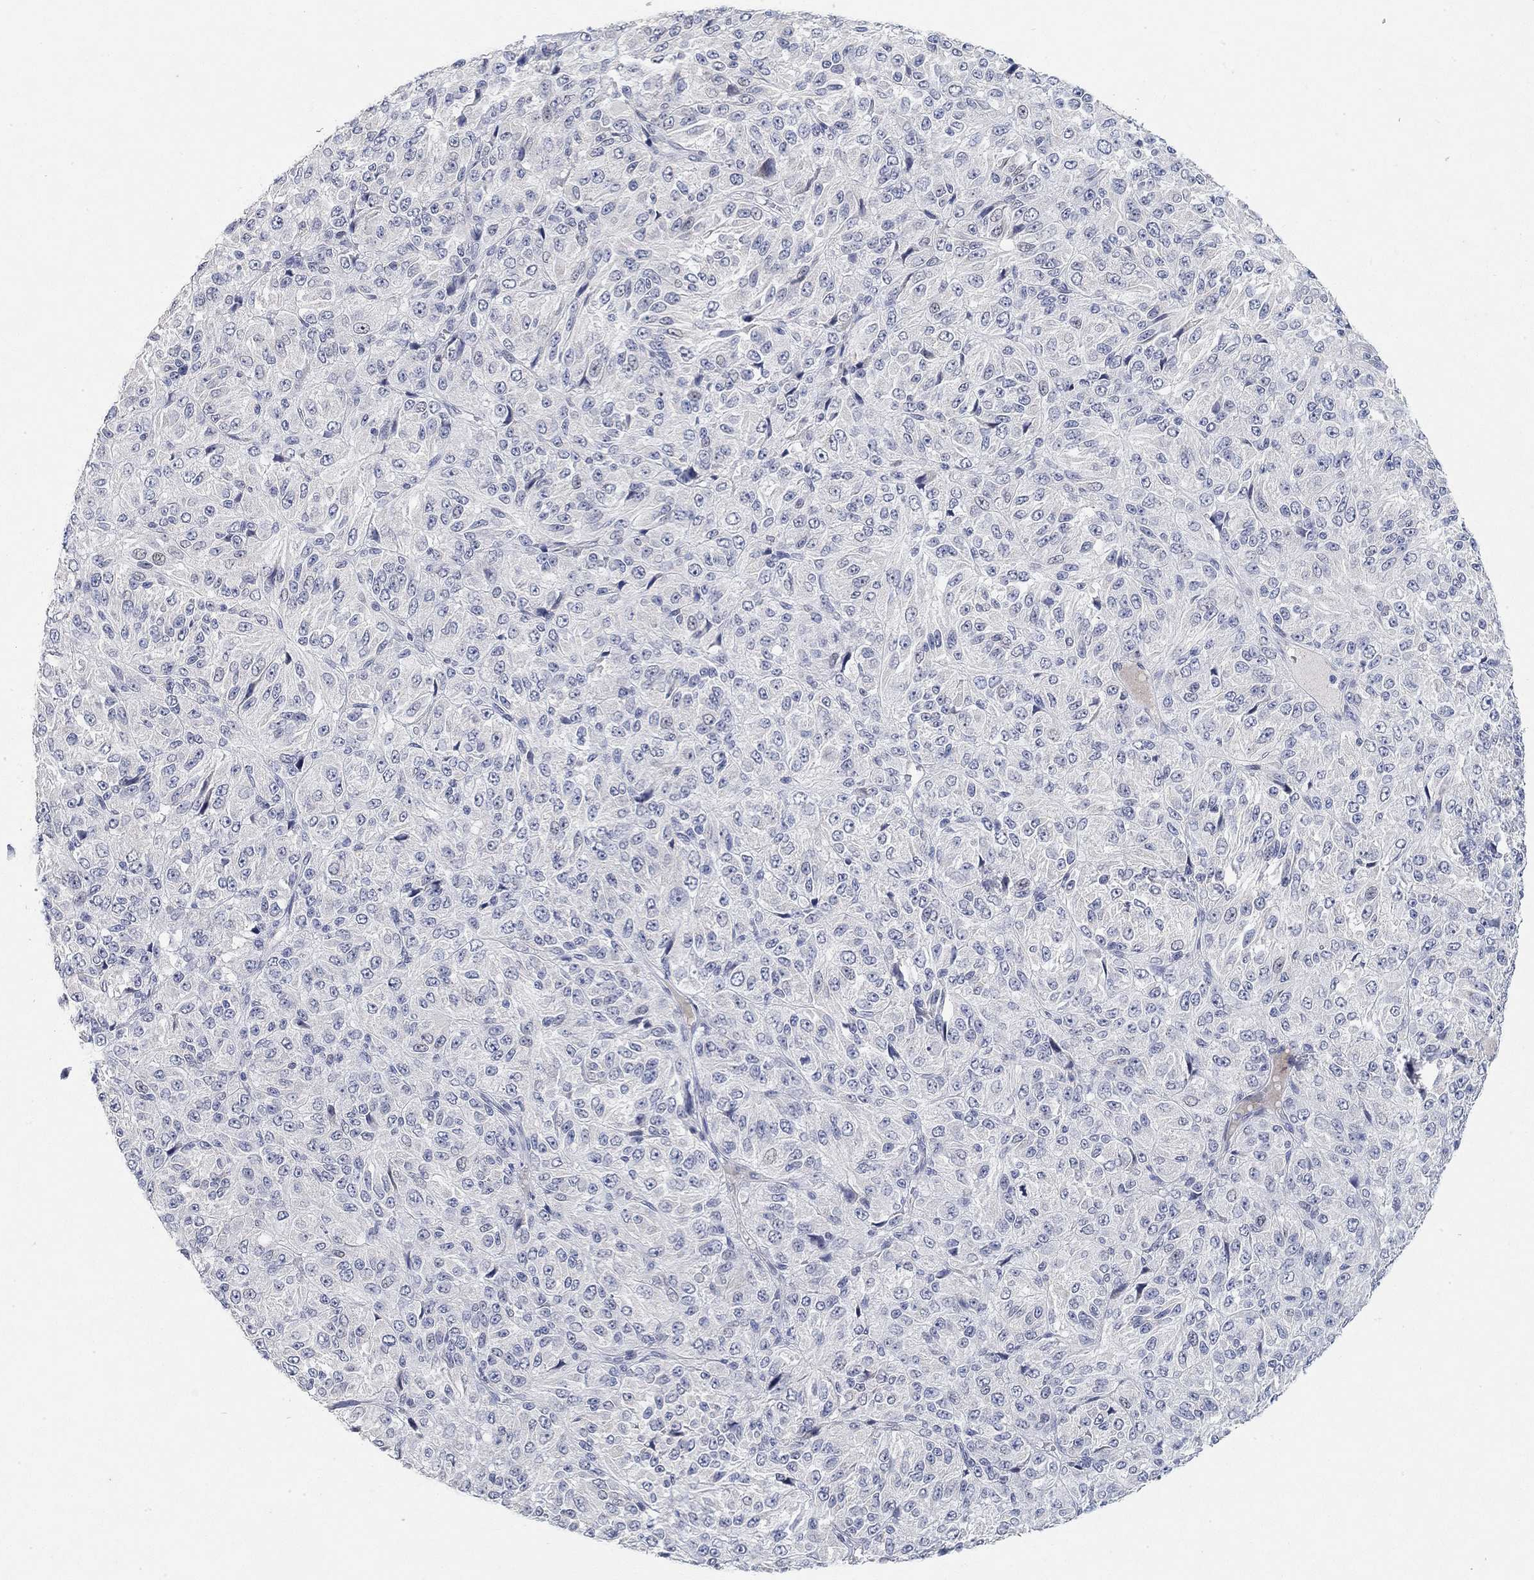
{"staining": {"intensity": "negative", "quantity": "none", "location": "none"}, "tissue": "melanoma", "cell_type": "Tumor cells", "image_type": "cancer", "snomed": [{"axis": "morphology", "description": "Malignant melanoma, Metastatic site"}, {"axis": "topography", "description": "Brain"}], "caption": "The immunohistochemistry histopathology image has no significant positivity in tumor cells of melanoma tissue.", "gene": "VAT1L", "patient": {"sex": "female", "age": 56}}